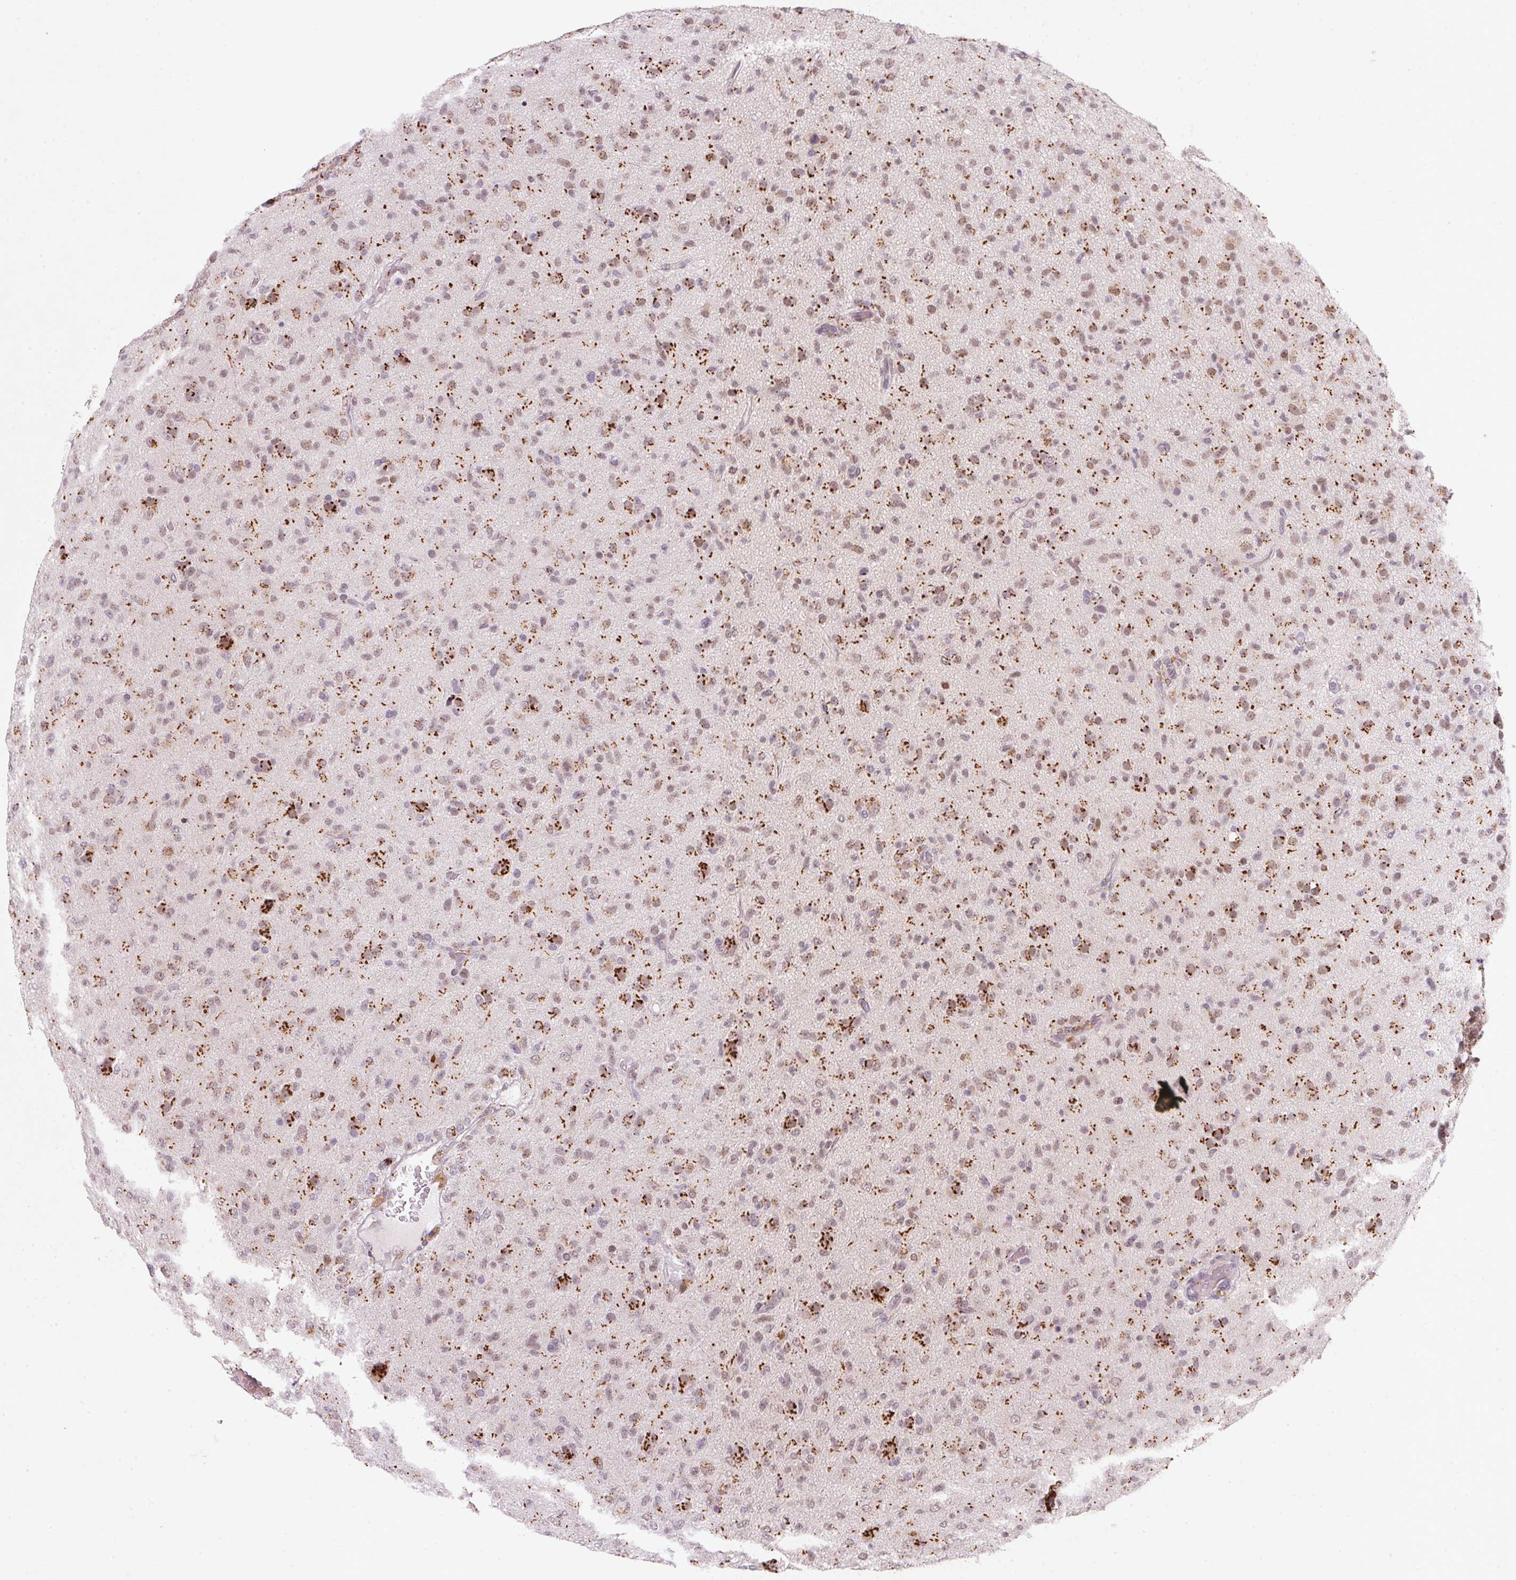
{"staining": {"intensity": "strong", "quantity": "25%-75%", "location": "cytoplasmic/membranous"}, "tissue": "glioma", "cell_type": "Tumor cells", "image_type": "cancer", "snomed": [{"axis": "morphology", "description": "Glioma, malignant, Low grade"}, {"axis": "topography", "description": "Brain"}], "caption": "Protein expression analysis of malignant glioma (low-grade) exhibits strong cytoplasmic/membranous expression in approximately 25%-75% of tumor cells.", "gene": "RAB22A", "patient": {"sex": "male", "age": 65}}